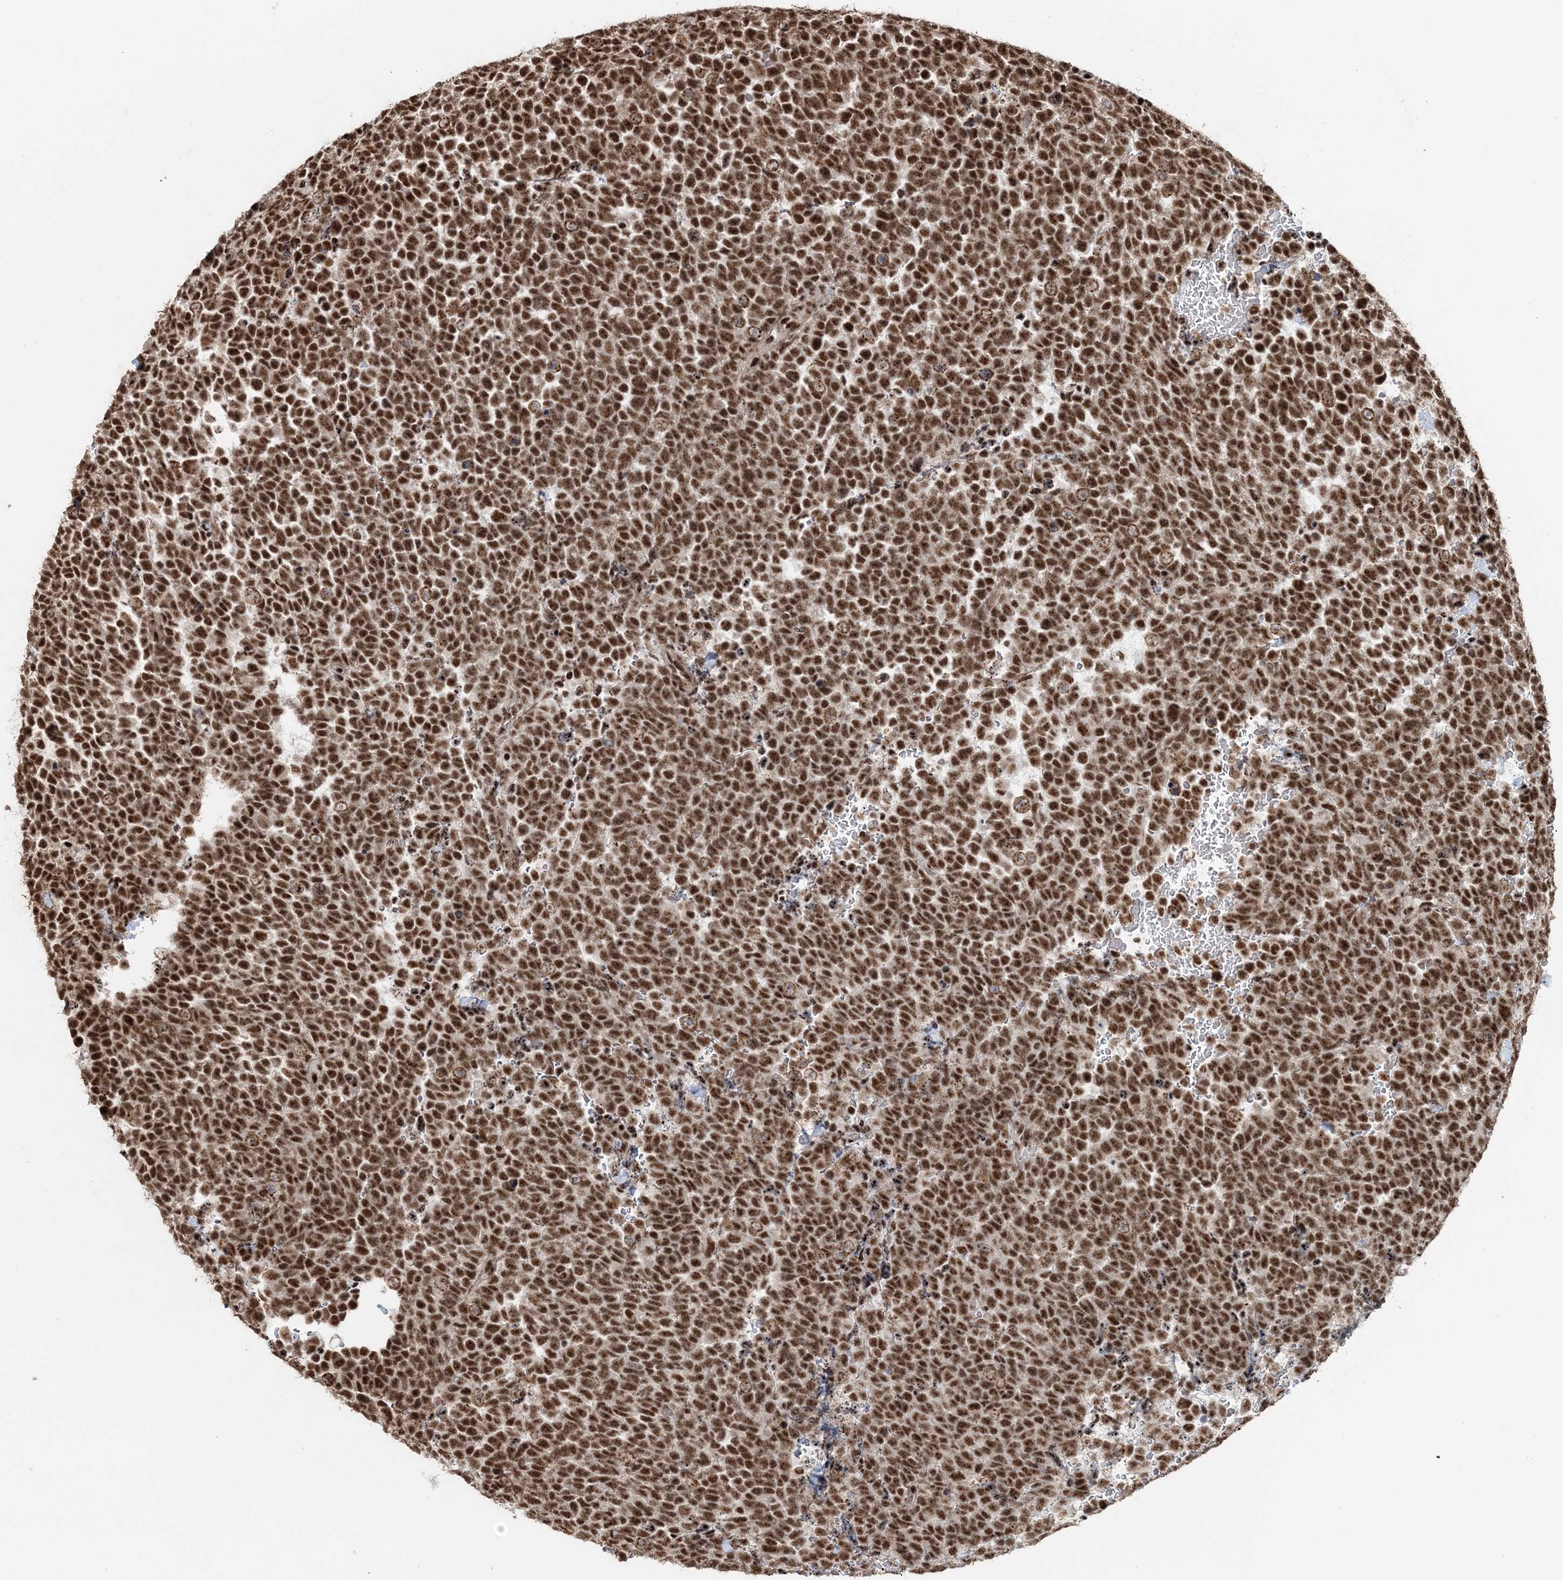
{"staining": {"intensity": "strong", "quantity": ">75%", "location": "nuclear"}, "tissue": "urothelial cancer", "cell_type": "Tumor cells", "image_type": "cancer", "snomed": [{"axis": "morphology", "description": "Urothelial carcinoma, High grade"}, {"axis": "topography", "description": "Urinary bladder"}], "caption": "DAB (3,3'-diaminobenzidine) immunohistochemical staining of high-grade urothelial carcinoma exhibits strong nuclear protein positivity in about >75% of tumor cells.", "gene": "EXOSC8", "patient": {"sex": "female", "age": 82}}